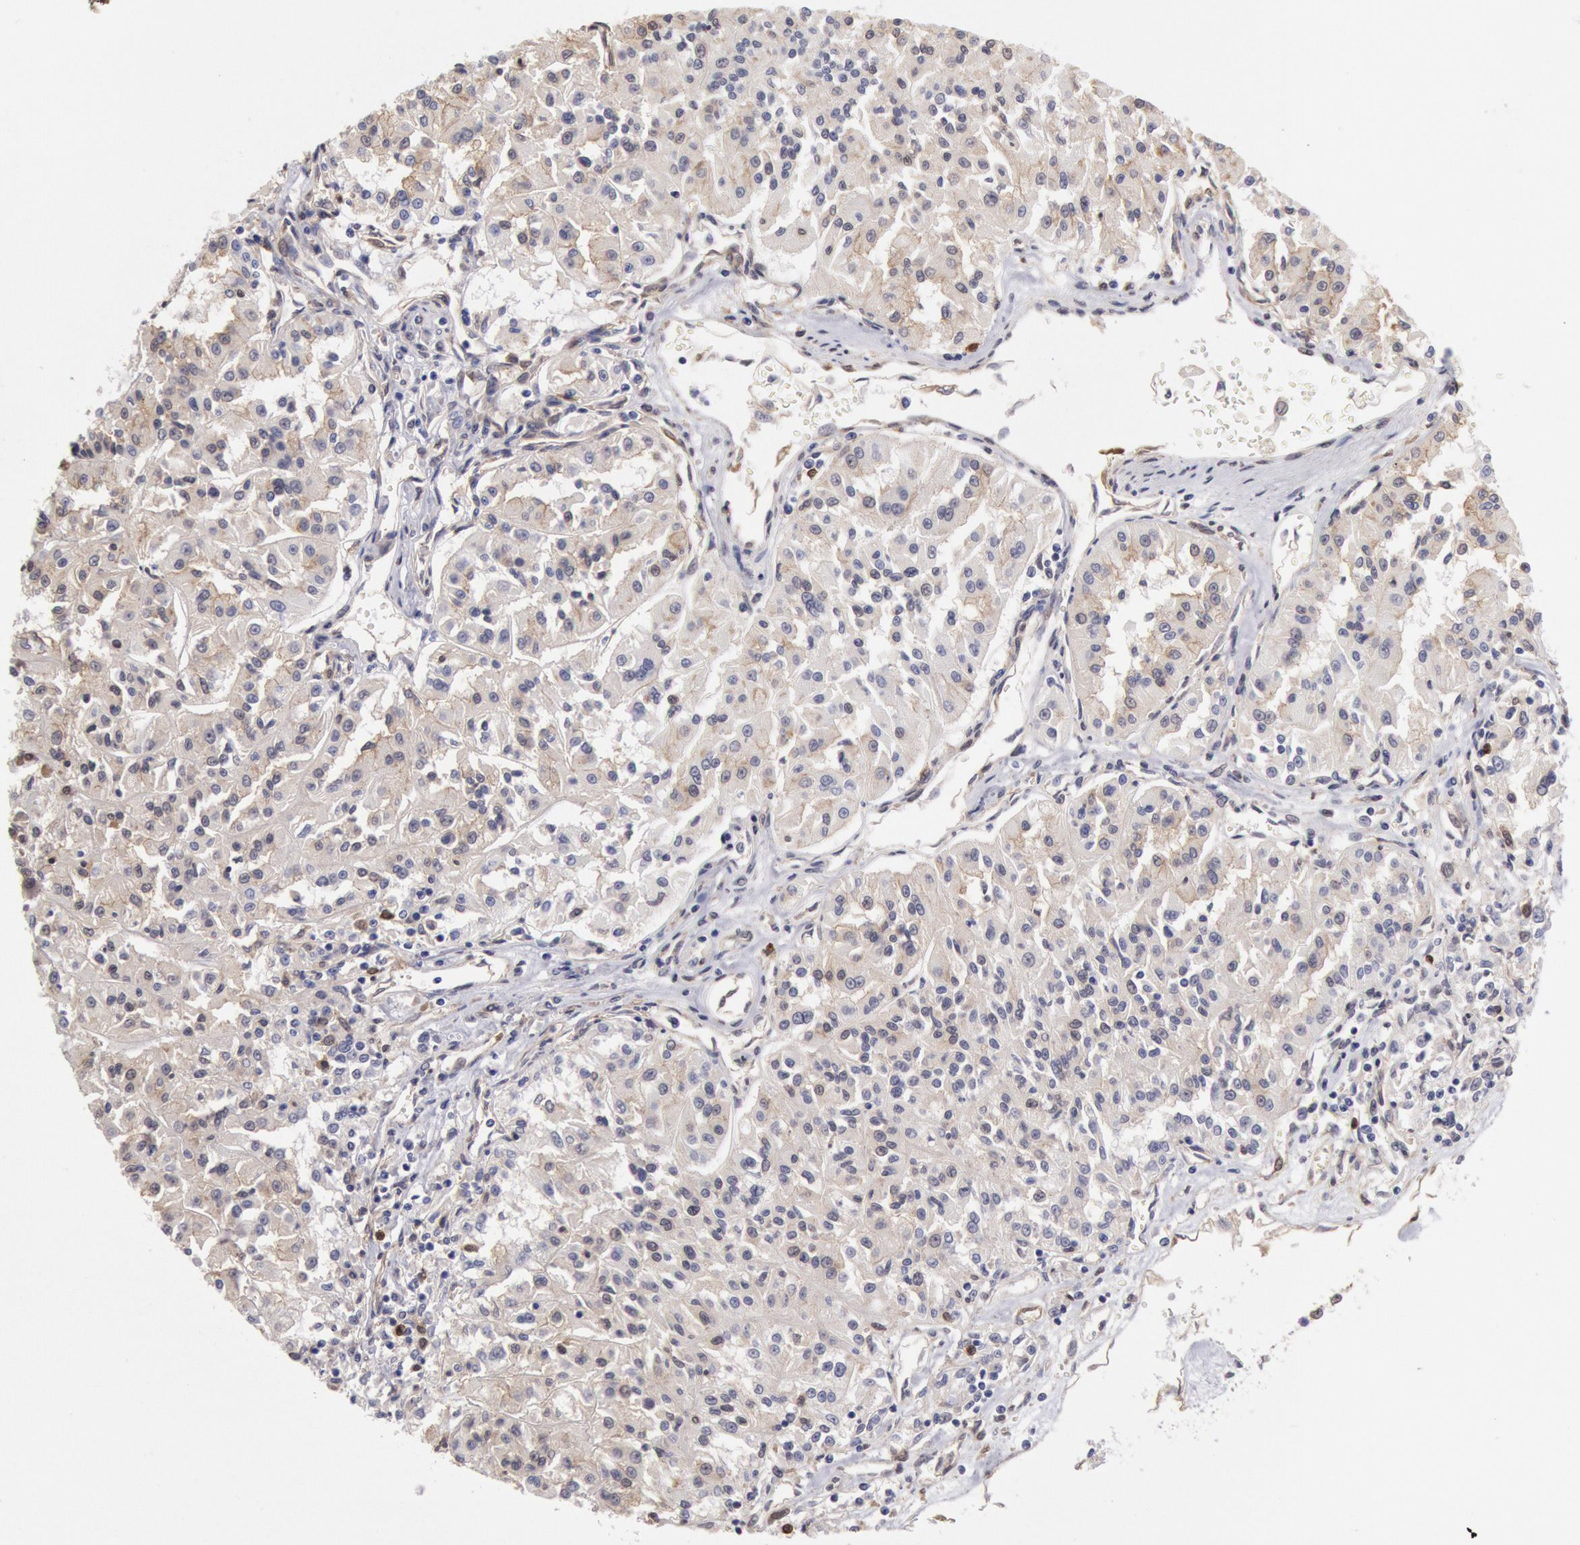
{"staining": {"intensity": "weak", "quantity": "25%-75%", "location": "cytoplasmic/membranous"}, "tissue": "renal cancer", "cell_type": "Tumor cells", "image_type": "cancer", "snomed": [{"axis": "morphology", "description": "Adenocarcinoma, NOS"}, {"axis": "topography", "description": "Kidney"}], "caption": "Adenocarcinoma (renal) stained for a protein exhibits weak cytoplasmic/membranous positivity in tumor cells. The protein is shown in brown color, while the nuclei are stained blue.", "gene": "CCDC50", "patient": {"sex": "male", "age": 78}}